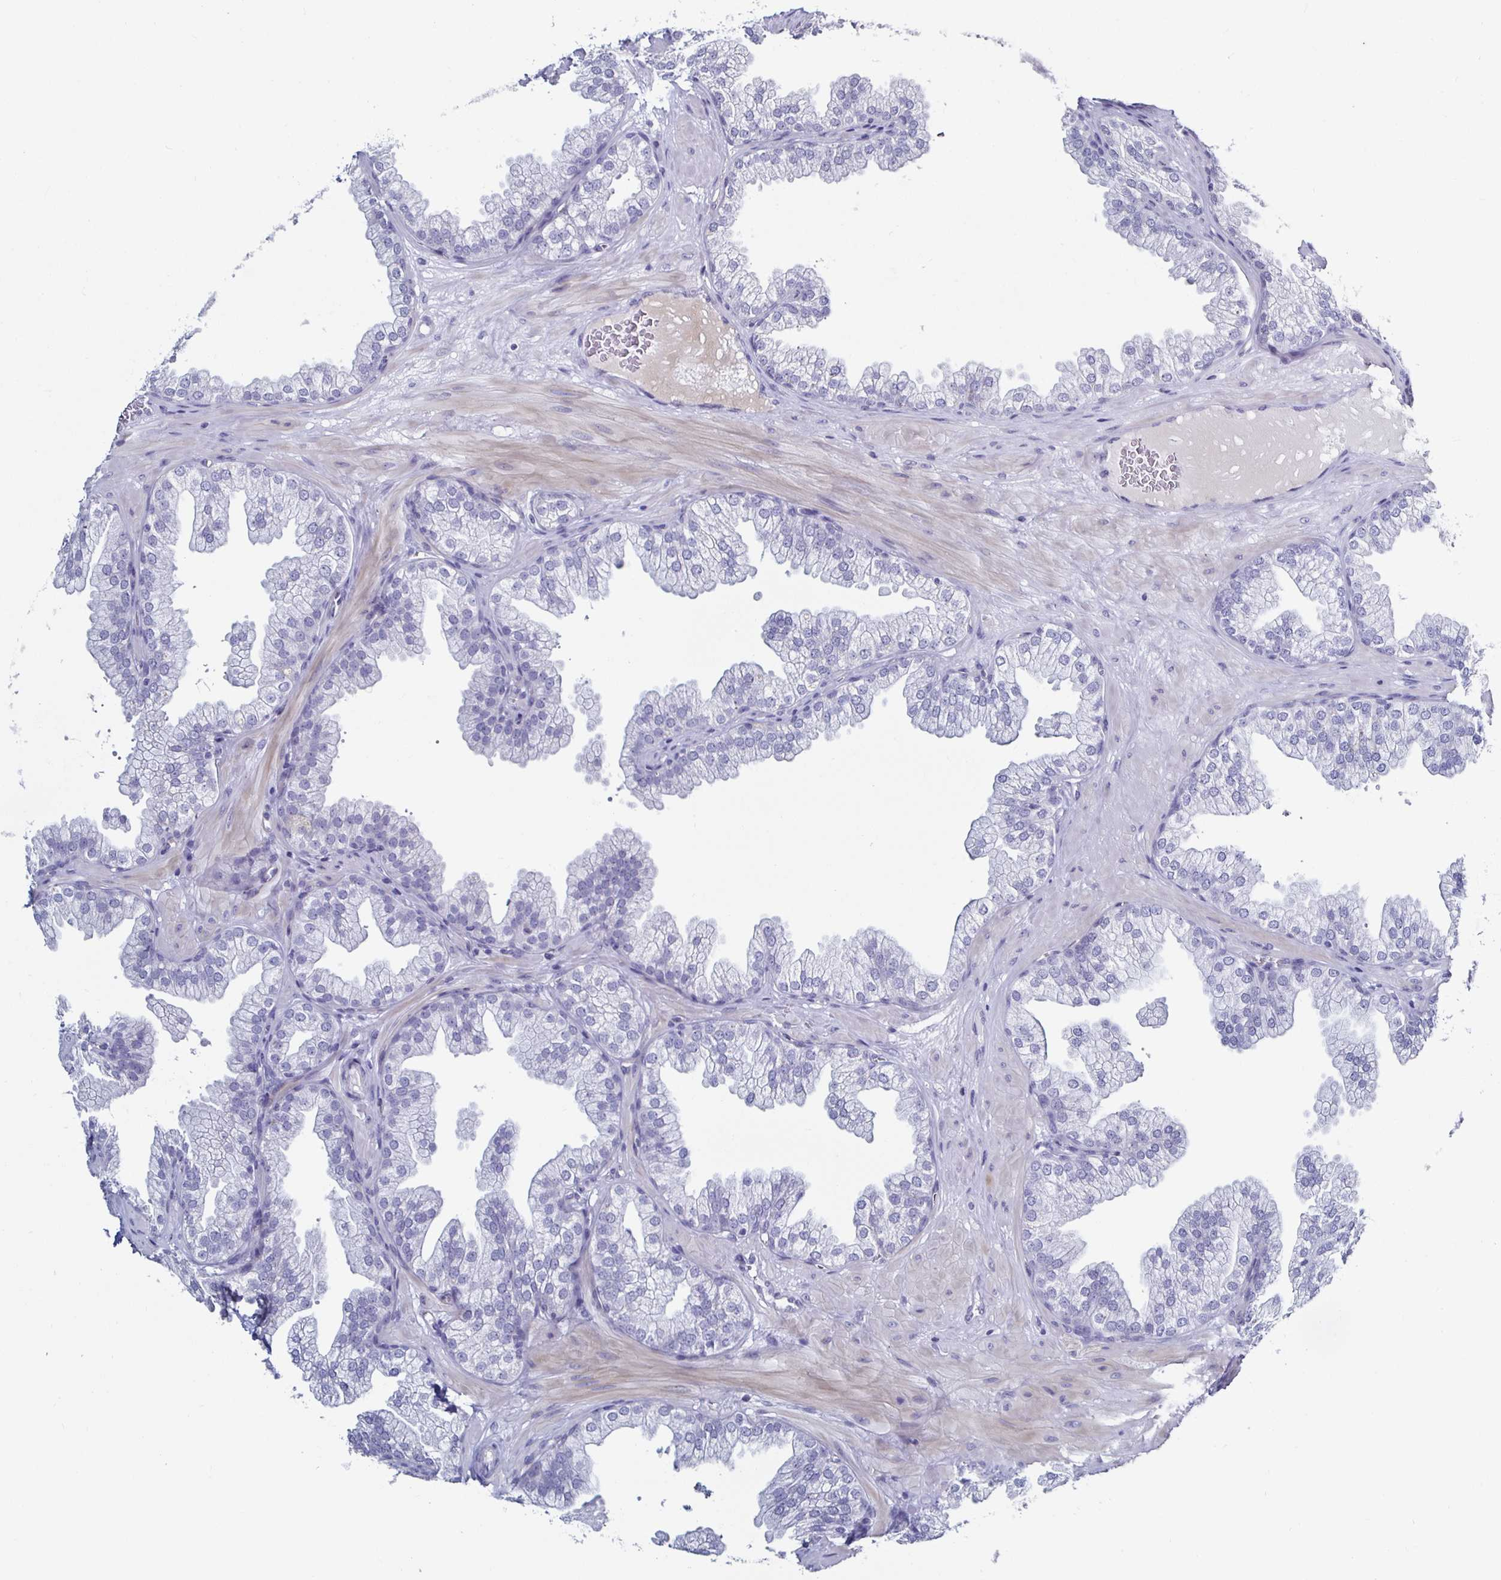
{"staining": {"intensity": "negative", "quantity": "none", "location": "none"}, "tissue": "prostate", "cell_type": "Glandular cells", "image_type": "normal", "snomed": [{"axis": "morphology", "description": "Normal tissue, NOS"}, {"axis": "topography", "description": "Prostate"}], "caption": "Immunohistochemistry (IHC) of benign prostate displays no expression in glandular cells. (DAB IHC visualized using brightfield microscopy, high magnification).", "gene": "ACSBG2", "patient": {"sex": "male", "age": 37}}